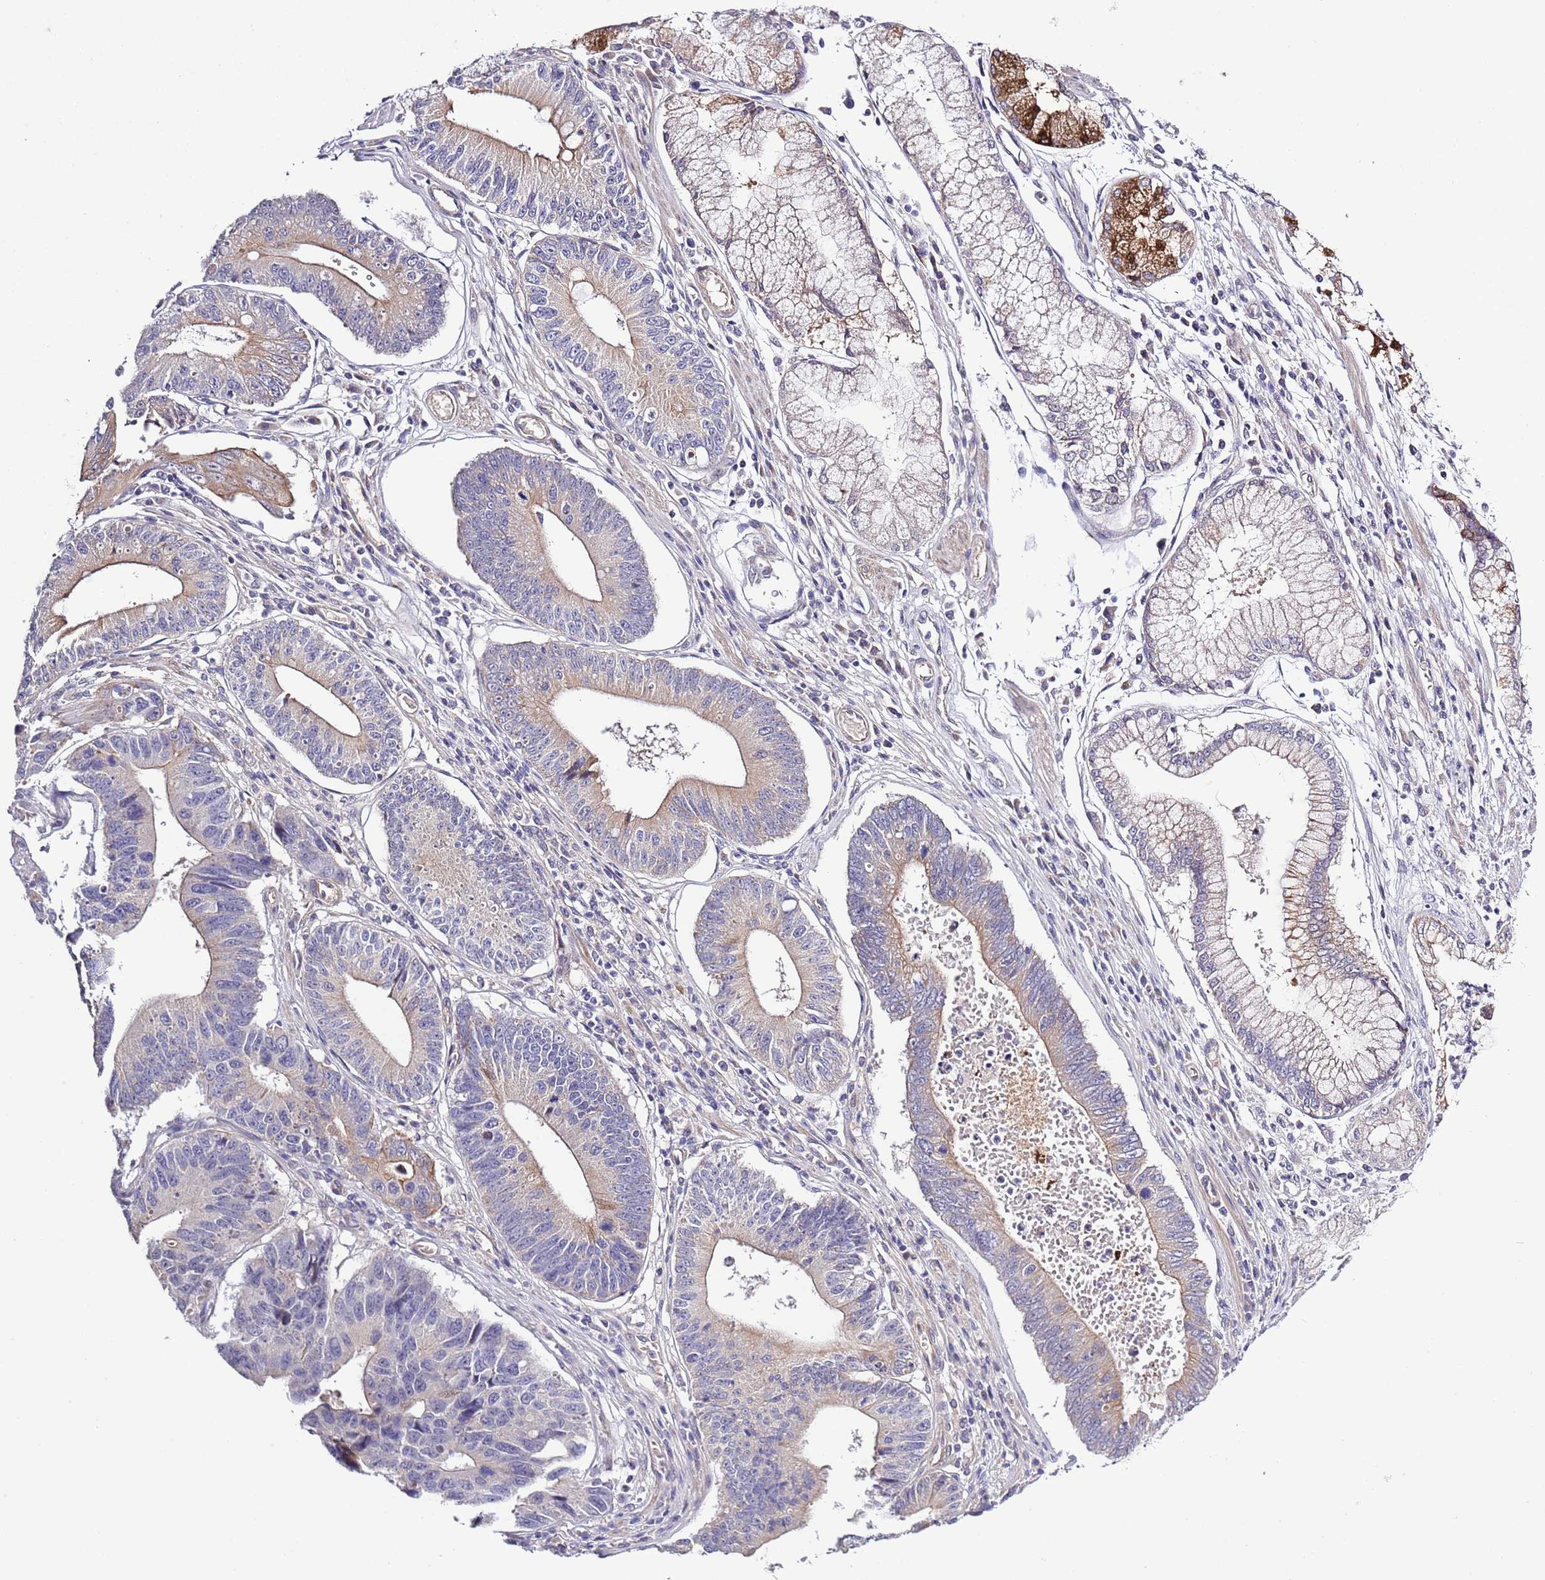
{"staining": {"intensity": "weak", "quantity": "25%-75%", "location": "cytoplasmic/membranous"}, "tissue": "stomach cancer", "cell_type": "Tumor cells", "image_type": "cancer", "snomed": [{"axis": "morphology", "description": "Adenocarcinoma, NOS"}, {"axis": "topography", "description": "Stomach"}], "caption": "Immunohistochemical staining of stomach adenocarcinoma displays low levels of weak cytoplasmic/membranous protein staining in about 25%-75% of tumor cells.", "gene": "LIPJ", "patient": {"sex": "male", "age": 59}}